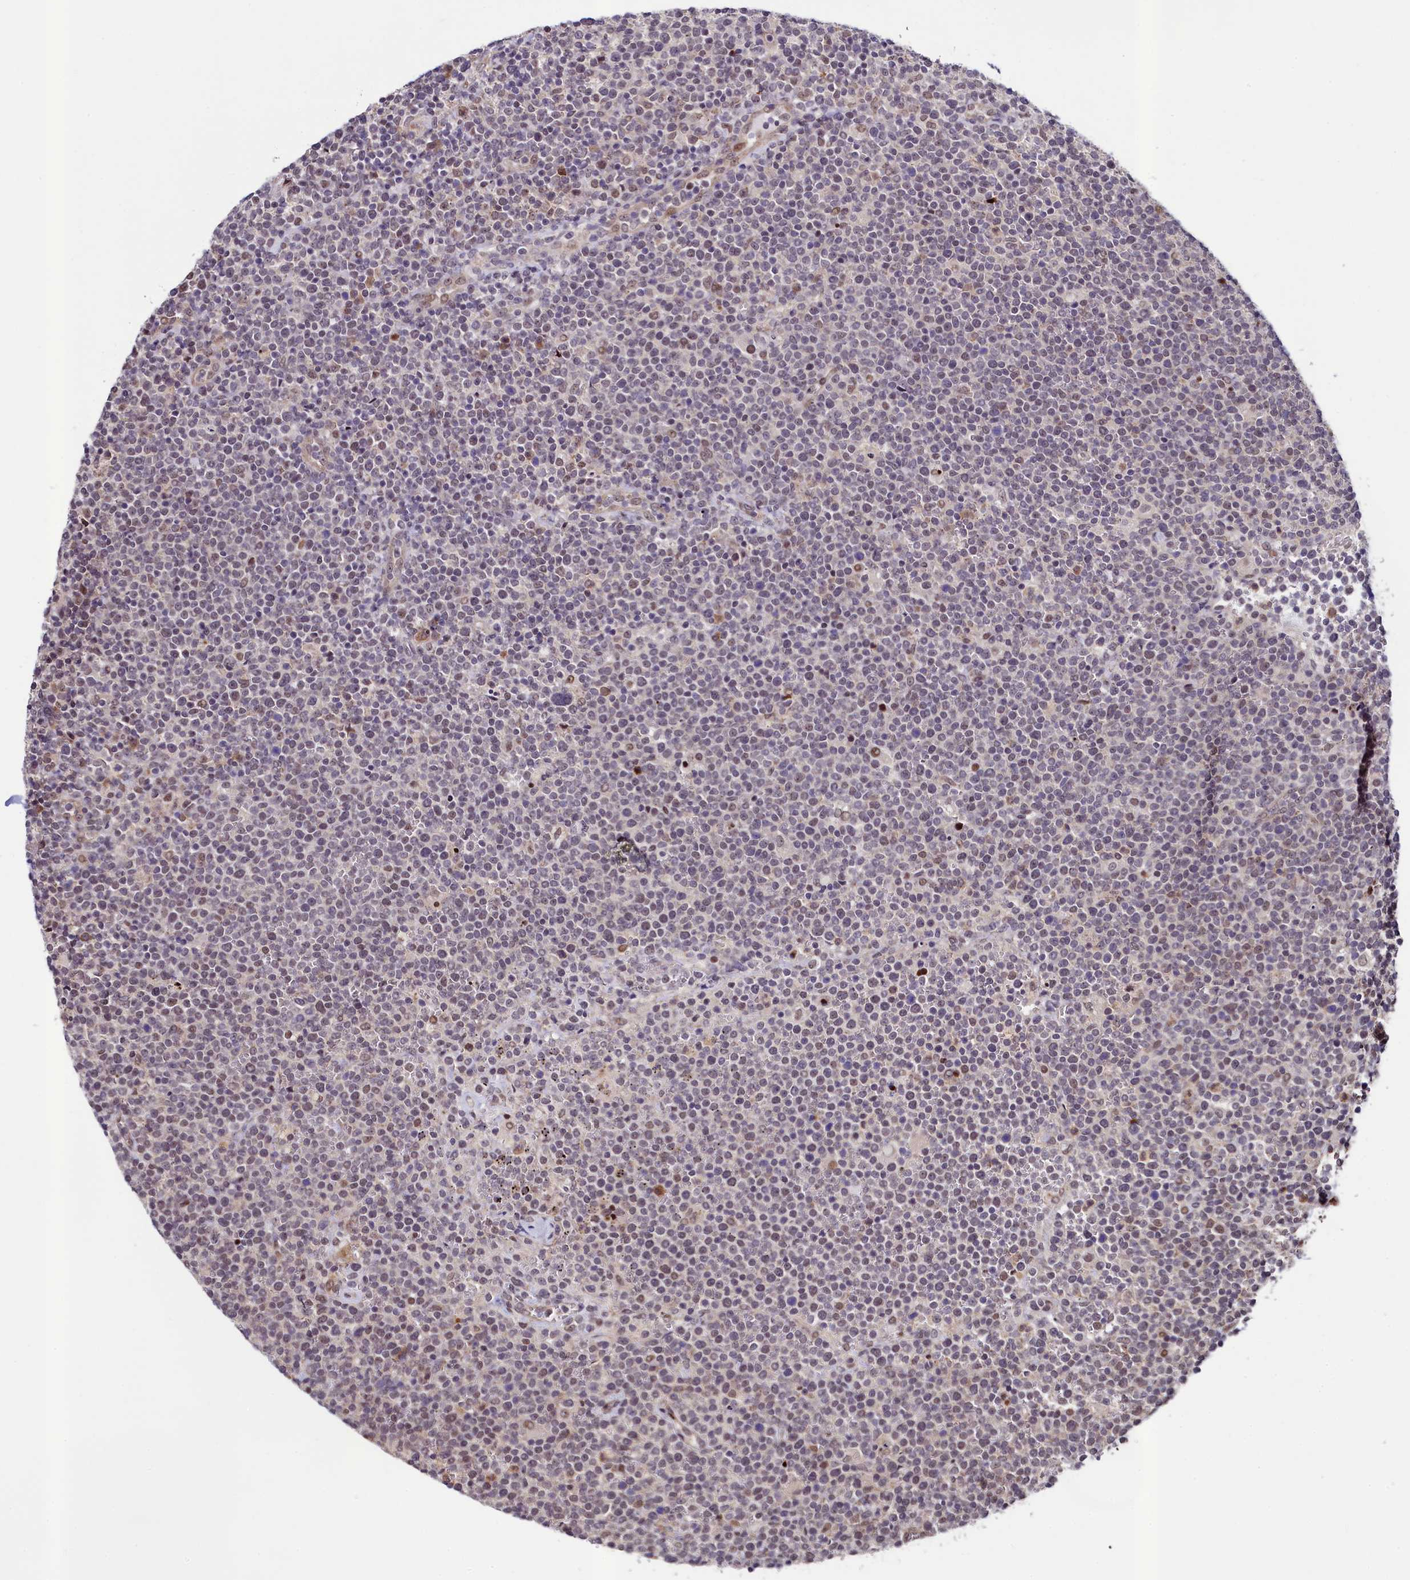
{"staining": {"intensity": "weak", "quantity": "25%-75%", "location": "nuclear"}, "tissue": "lymphoma", "cell_type": "Tumor cells", "image_type": "cancer", "snomed": [{"axis": "morphology", "description": "Malignant lymphoma, non-Hodgkin's type, High grade"}, {"axis": "topography", "description": "Lymph node"}], "caption": "The photomicrograph reveals a brown stain indicating the presence of a protein in the nuclear of tumor cells in high-grade malignant lymphoma, non-Hodgkin's type.", "gene": "LEO1", "patient": {"sex": "male", "age": 61}}